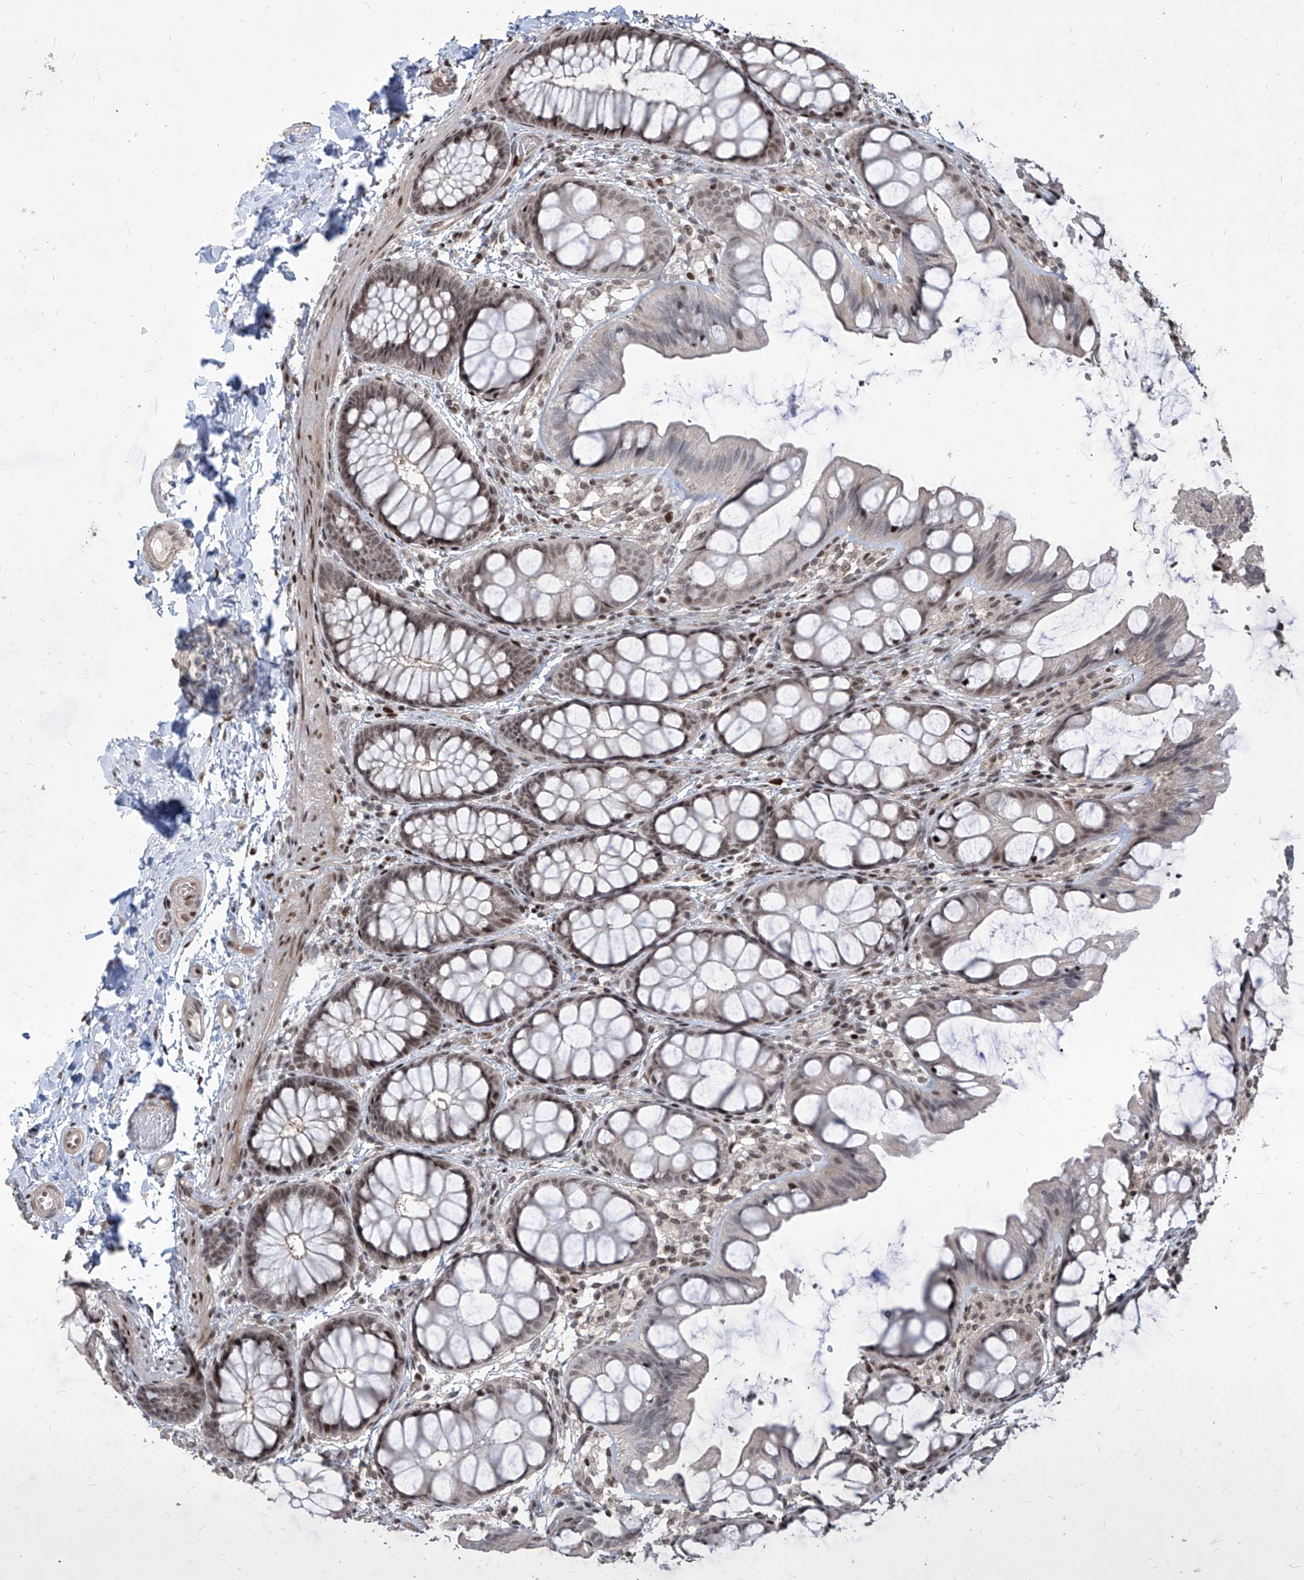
{"staining": {"intensity": "weak", "quantity": ">75%", "location": "nuclear"}, "tissue": "colon", "cell_type": "Endothelial cells", "image_type": "normal", "snomed": [{"axis": "morphology", "description": "Normal tissue, NOS"}, {"axis": "topography", "description": "Colon"}], "caption": "An IHC photomicrograph of benign tissue is shown. Protein staining in brown shows weak nuclear positivity in colon within endothelial cells. (Brightfield microscopy of DAB IHC at high magnification).", "gene": "IRF2", "patient": {"sex": "male", "age": 47}}